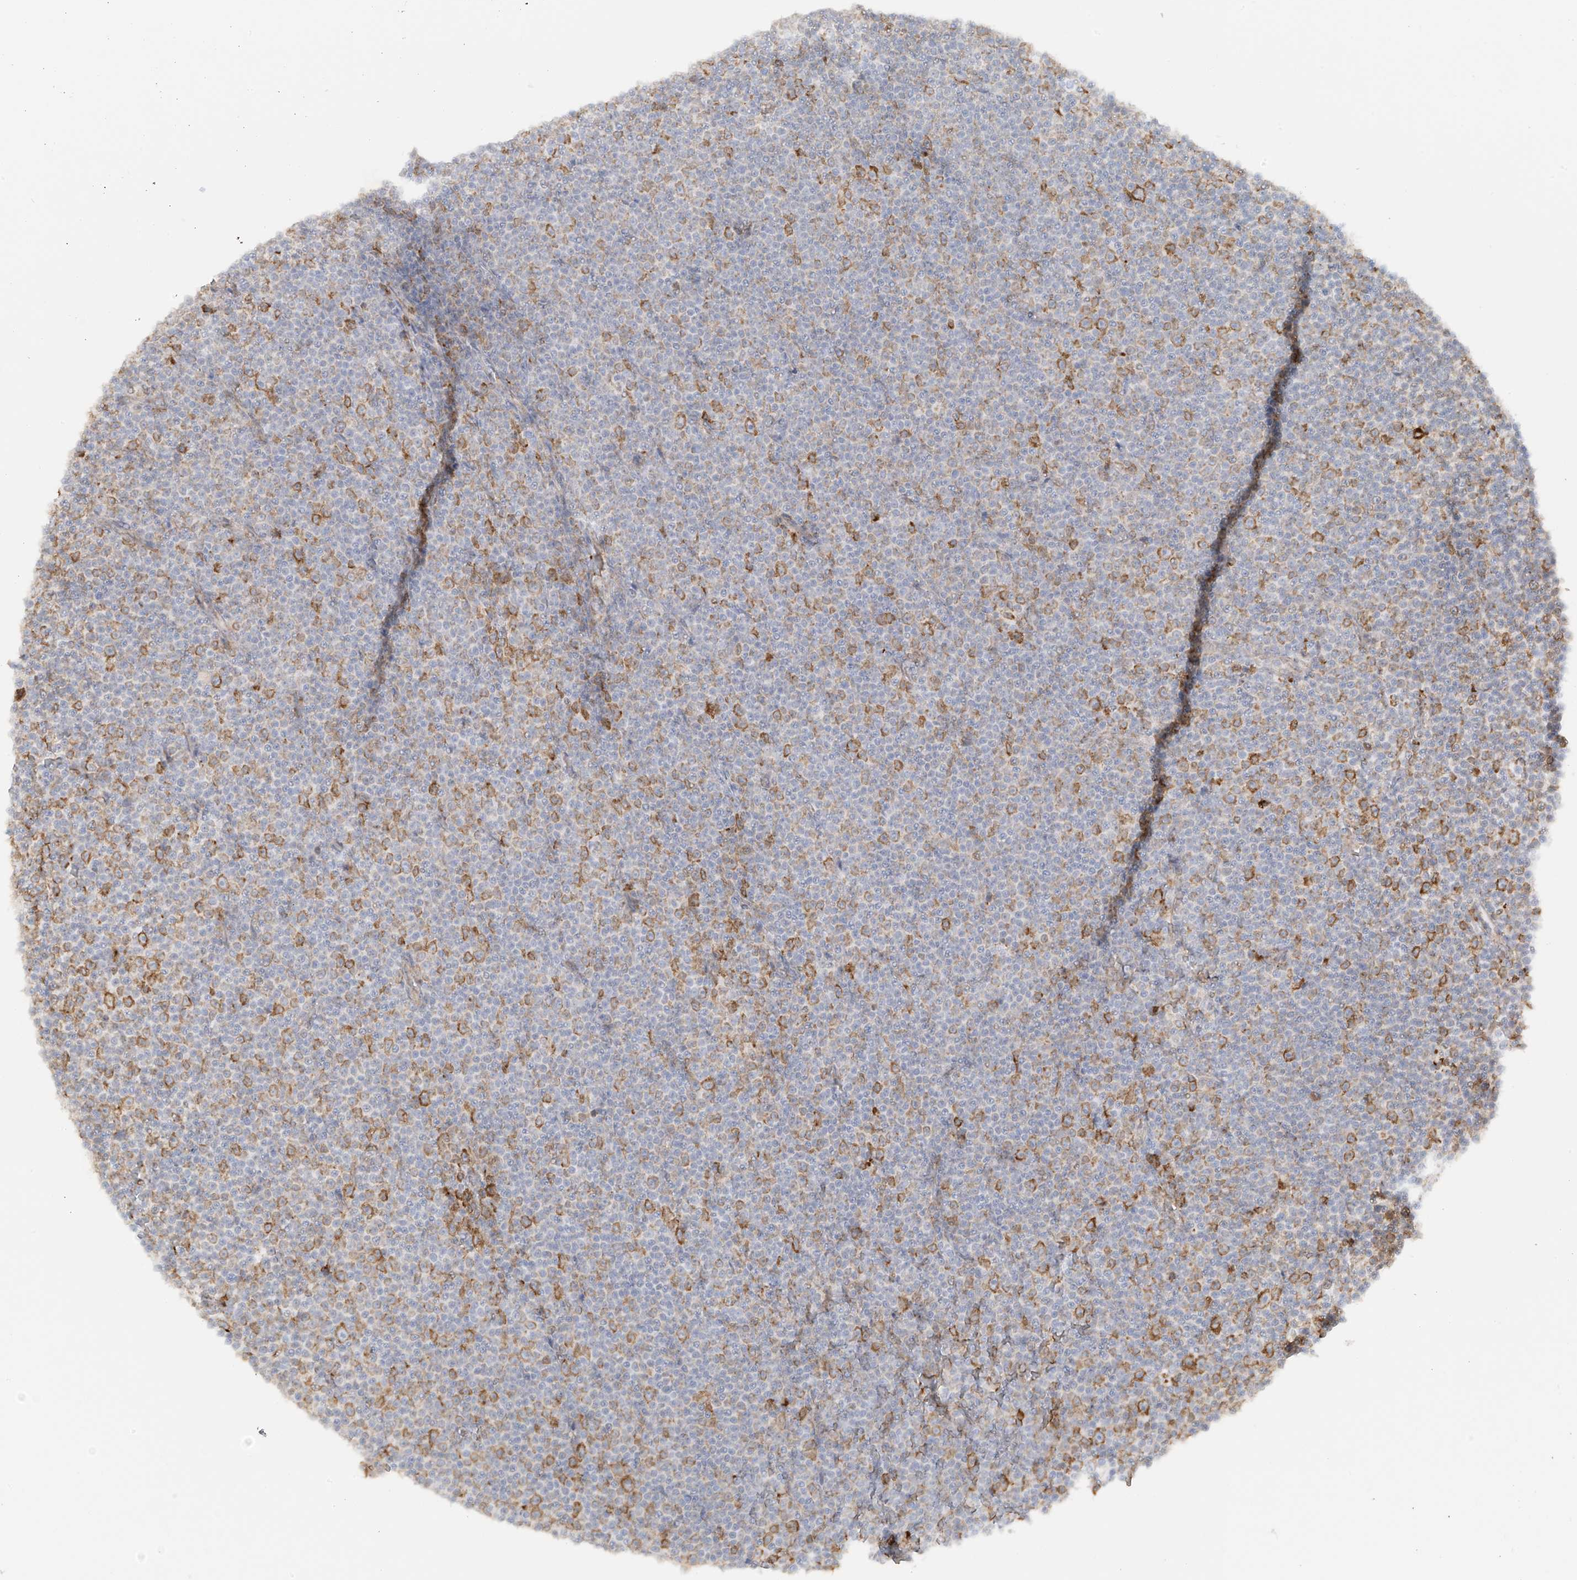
{"staining": {"intensity": "moderate", "quantity": "25%-75%", "location": "cytoplasmic/membranous"}, "tissue": "lymphoma", "cell_type": "Tumor cells", "image_type": "cancer", "snomed": [{"axis": "morphology", "description": "Malignant lymphoma, non-Hodgkin's type, Low grade"}, {"axis": "topography", "description": "Lymph node"}], "caption": "Lymphoma stained for a protein (brown) demonstrates moderate cytoplasmic/membranous positive expression in about 25%-75% of tumor cells.", "gene": "LRRC59", "patient": {"sex": "female", "age": 67}}